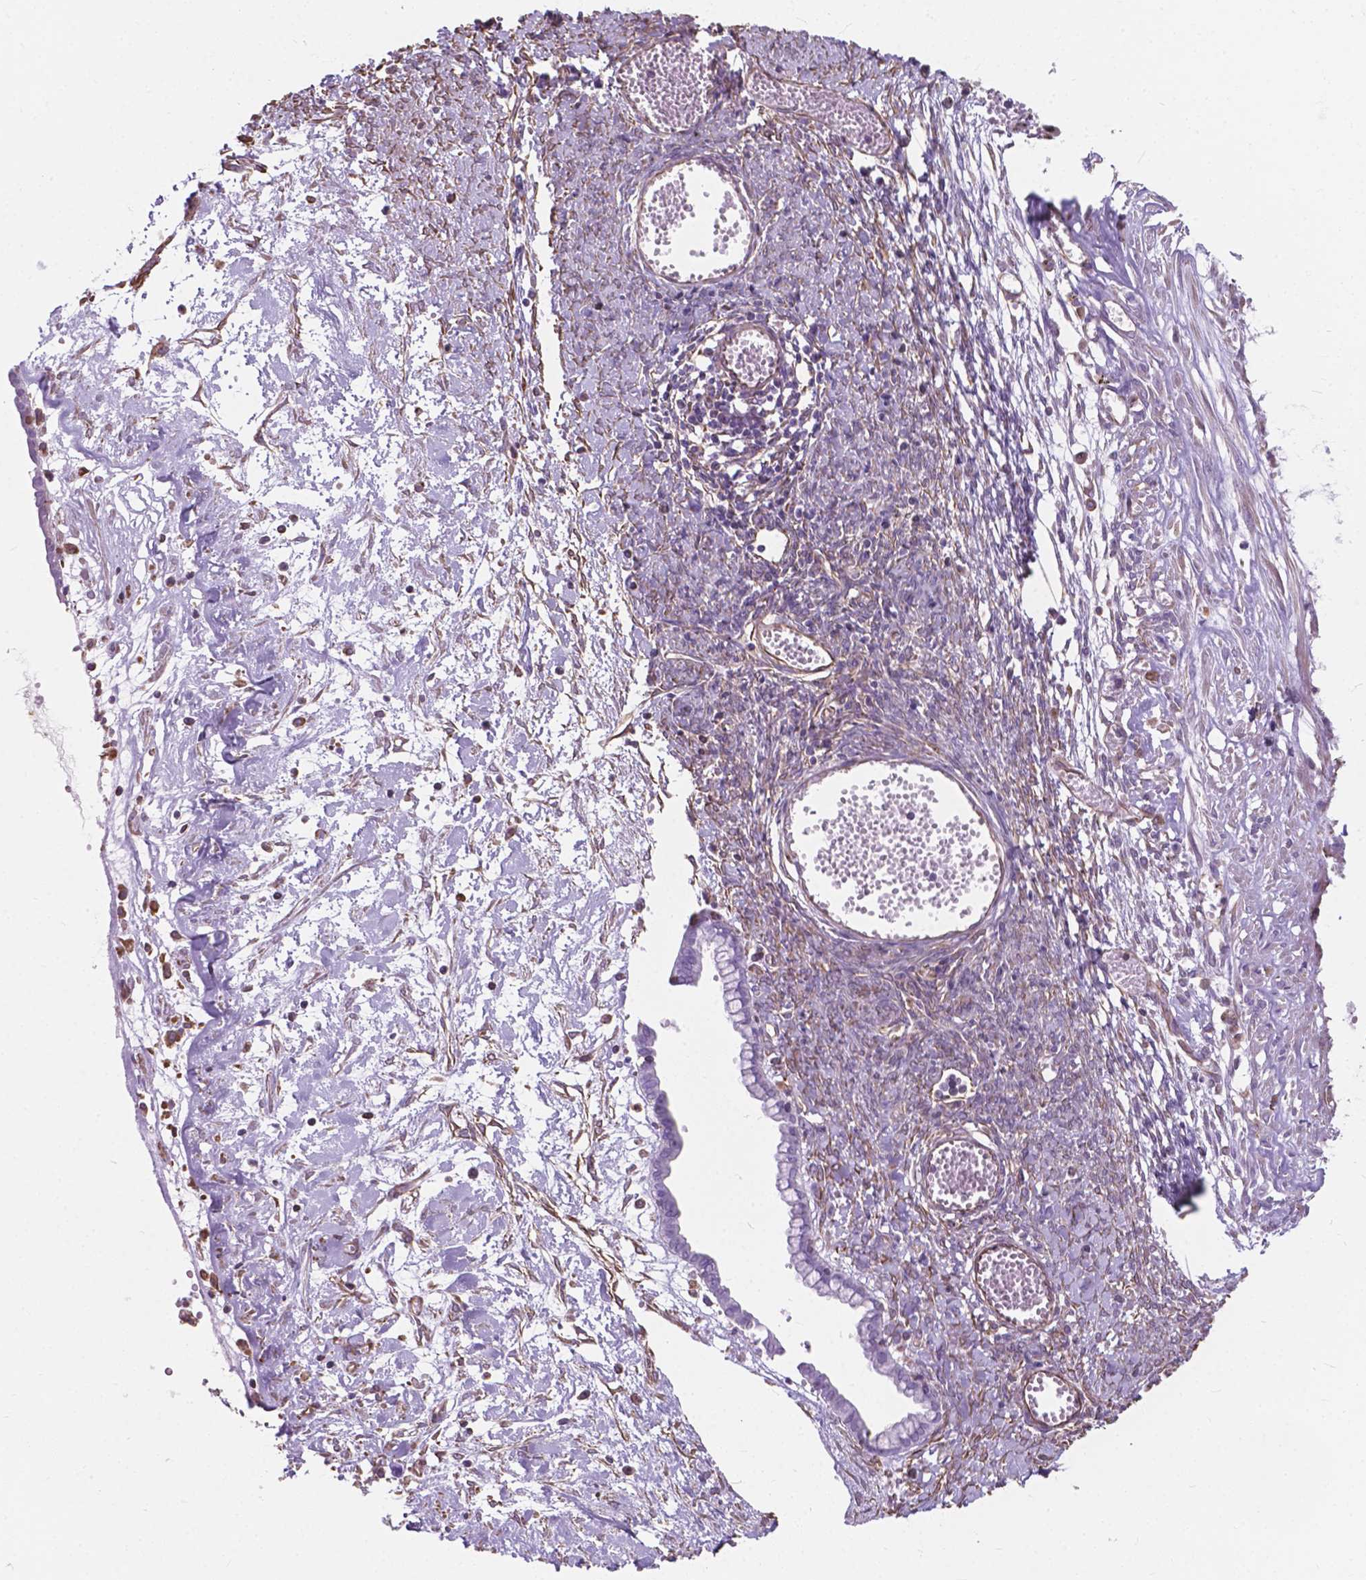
{"staining": {"intensity": "negative", "quantity": "none", "location": "none"}, "tissue": "ovarian cancer", "cell_type": "Tumor cells", "image_type": "cancer", "snomed": [{"axis": "morphology", "description": "Cystadenocarcinoma, mucinous, NOS"}, {"axis": "topography", "description": "Ovary"}], "caption": "Tumor cells are negative for brown protein staining in mucinous cystadenocarcinoma (ovarian).", "gene": "AMOT", "patient": {"sex": "female", "age": 67}}